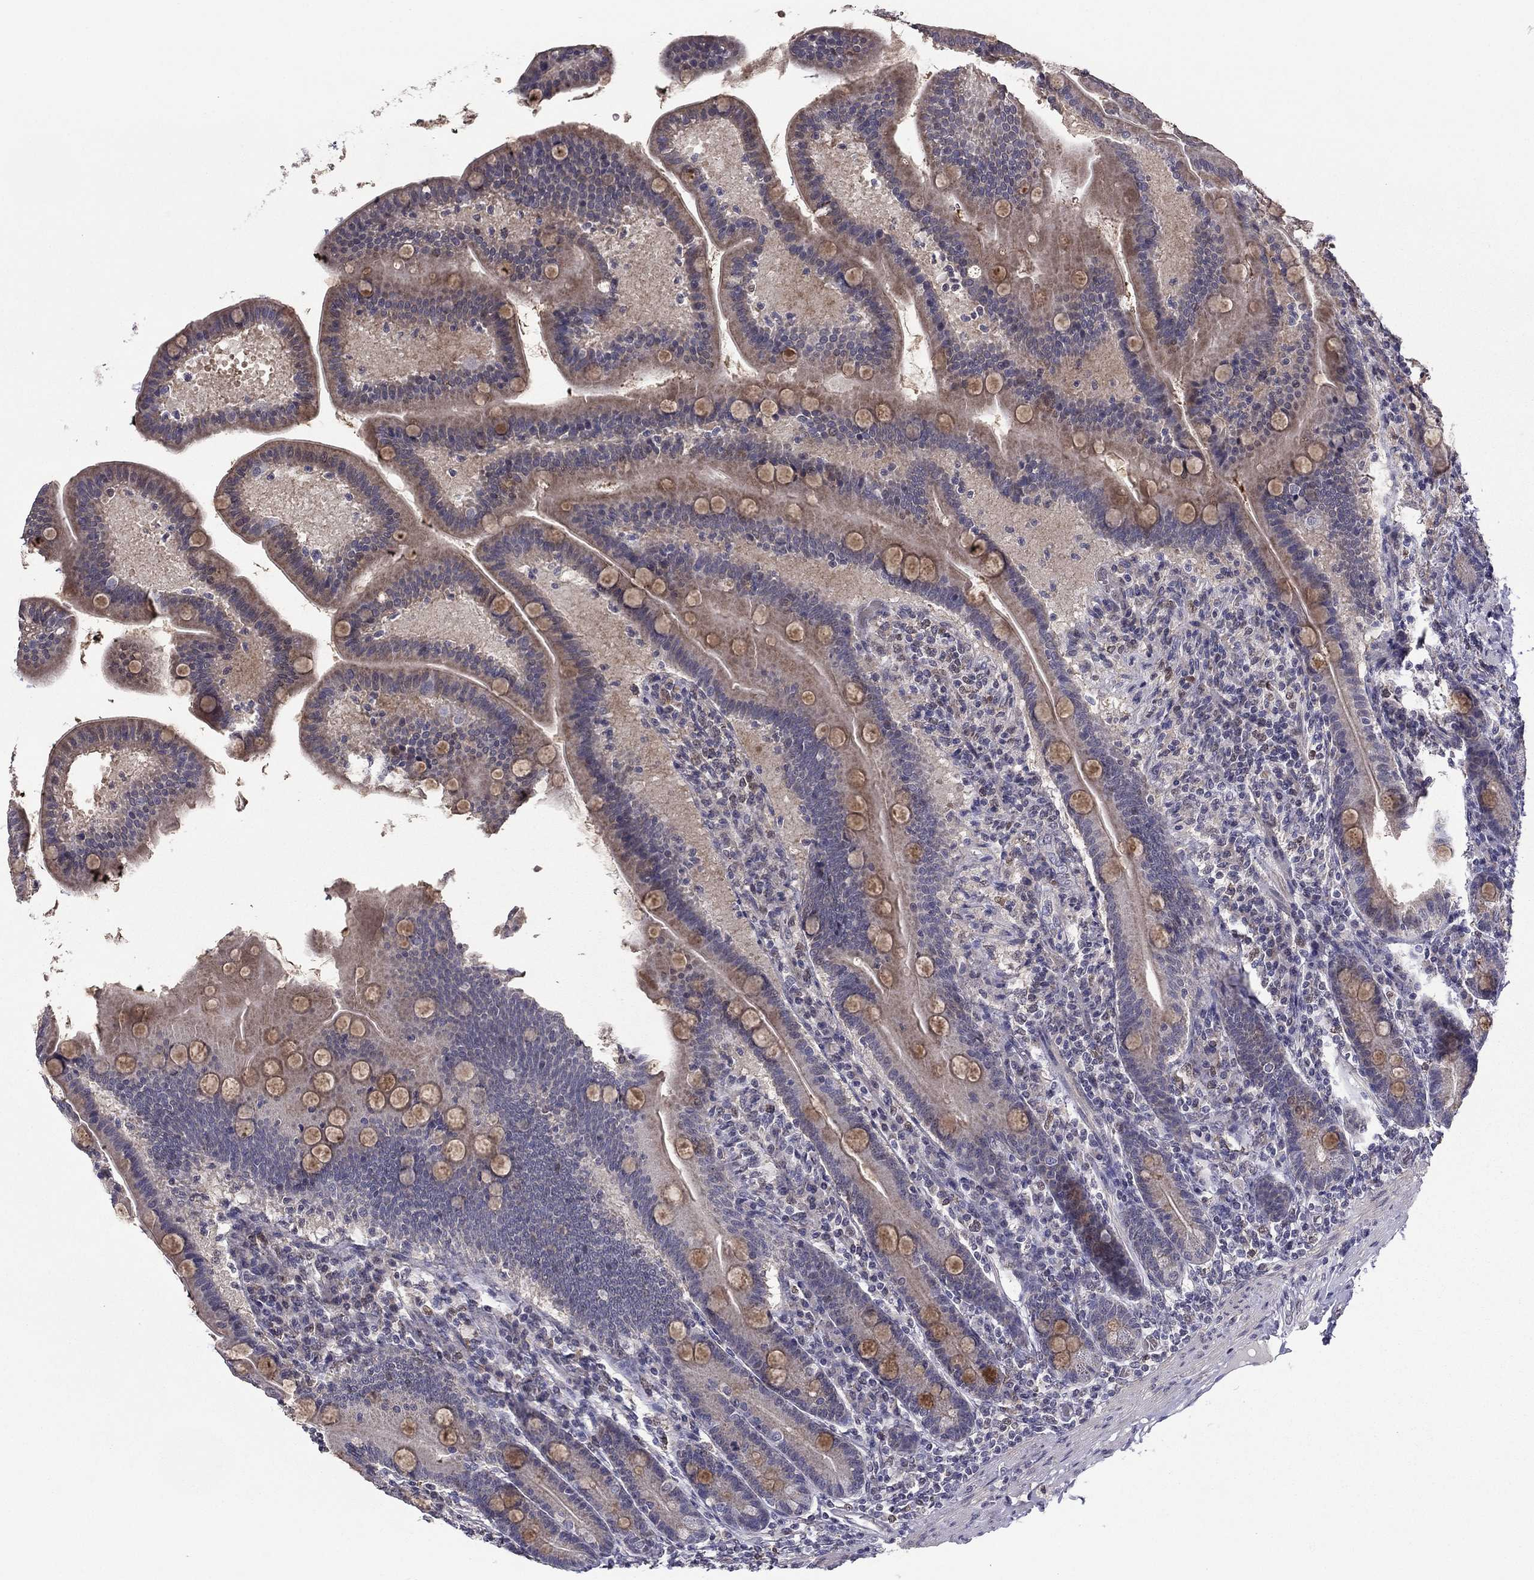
{"staining": {"intensity": "weak", "quantity": "25%-75%", "location": "cytoplasmic/membranous"}, "tissue": "small intestine", "cell_type": "Glandular cells", "image_type": "normal", "snomed": [{"axis": "morphology", "description": "Normal tissue, NOS"}, {"axis": "topography", "description": "Small intestine"}], "caption": "Glandular cells reveal low levels of weak cytoplasmic/membranous expression in about 25%-75% of cells in normal small intestine.", "gene": "HCN1", "patient": {"sex": "male", "age": 66}}